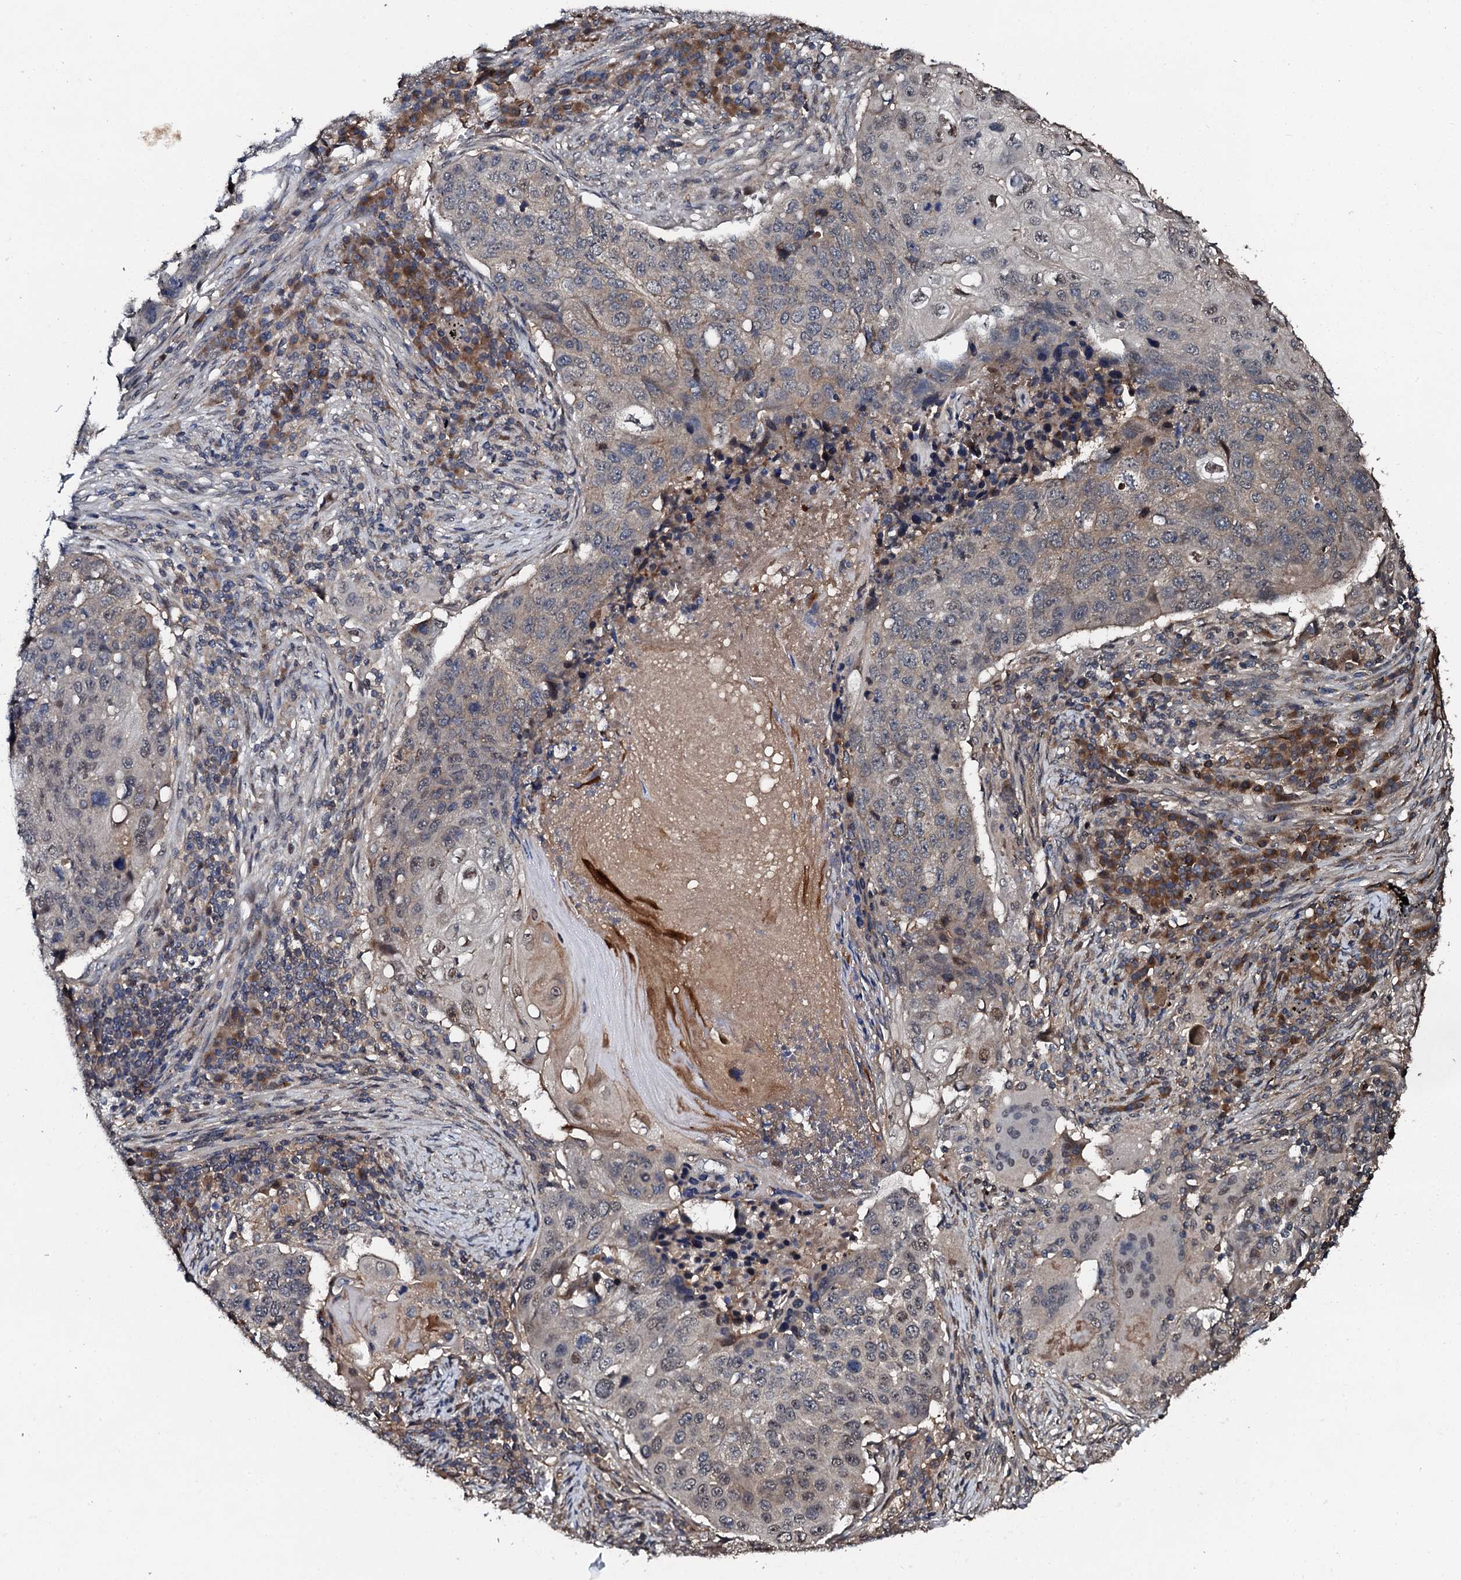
{"staining": {"intensity": "weak", "quantity": "<25%", "location": "nuclear"}, "tissue": "lung cancer", "cell_type": "Tumor cells", "image_type": "cancer", "snomed": [{"axis": "morphology", "description": "Squamous cell carcinoma, NOS"}, {"axis": "topography", "description": "Lung"}], "caption": "A photomicrograph of lung cancer (squamous cell carcinoma) stained for a protein shows no brown staining in tumor cells. (Stains: DAB (3,3'-diaminobenzidine) immunohistochemistry with hematoxylin counter stain, Microscopy: brightfield microscopy at high magnification).", "gene": "FLYWCH1", "patient": {"sex": "female", "age": 63}}